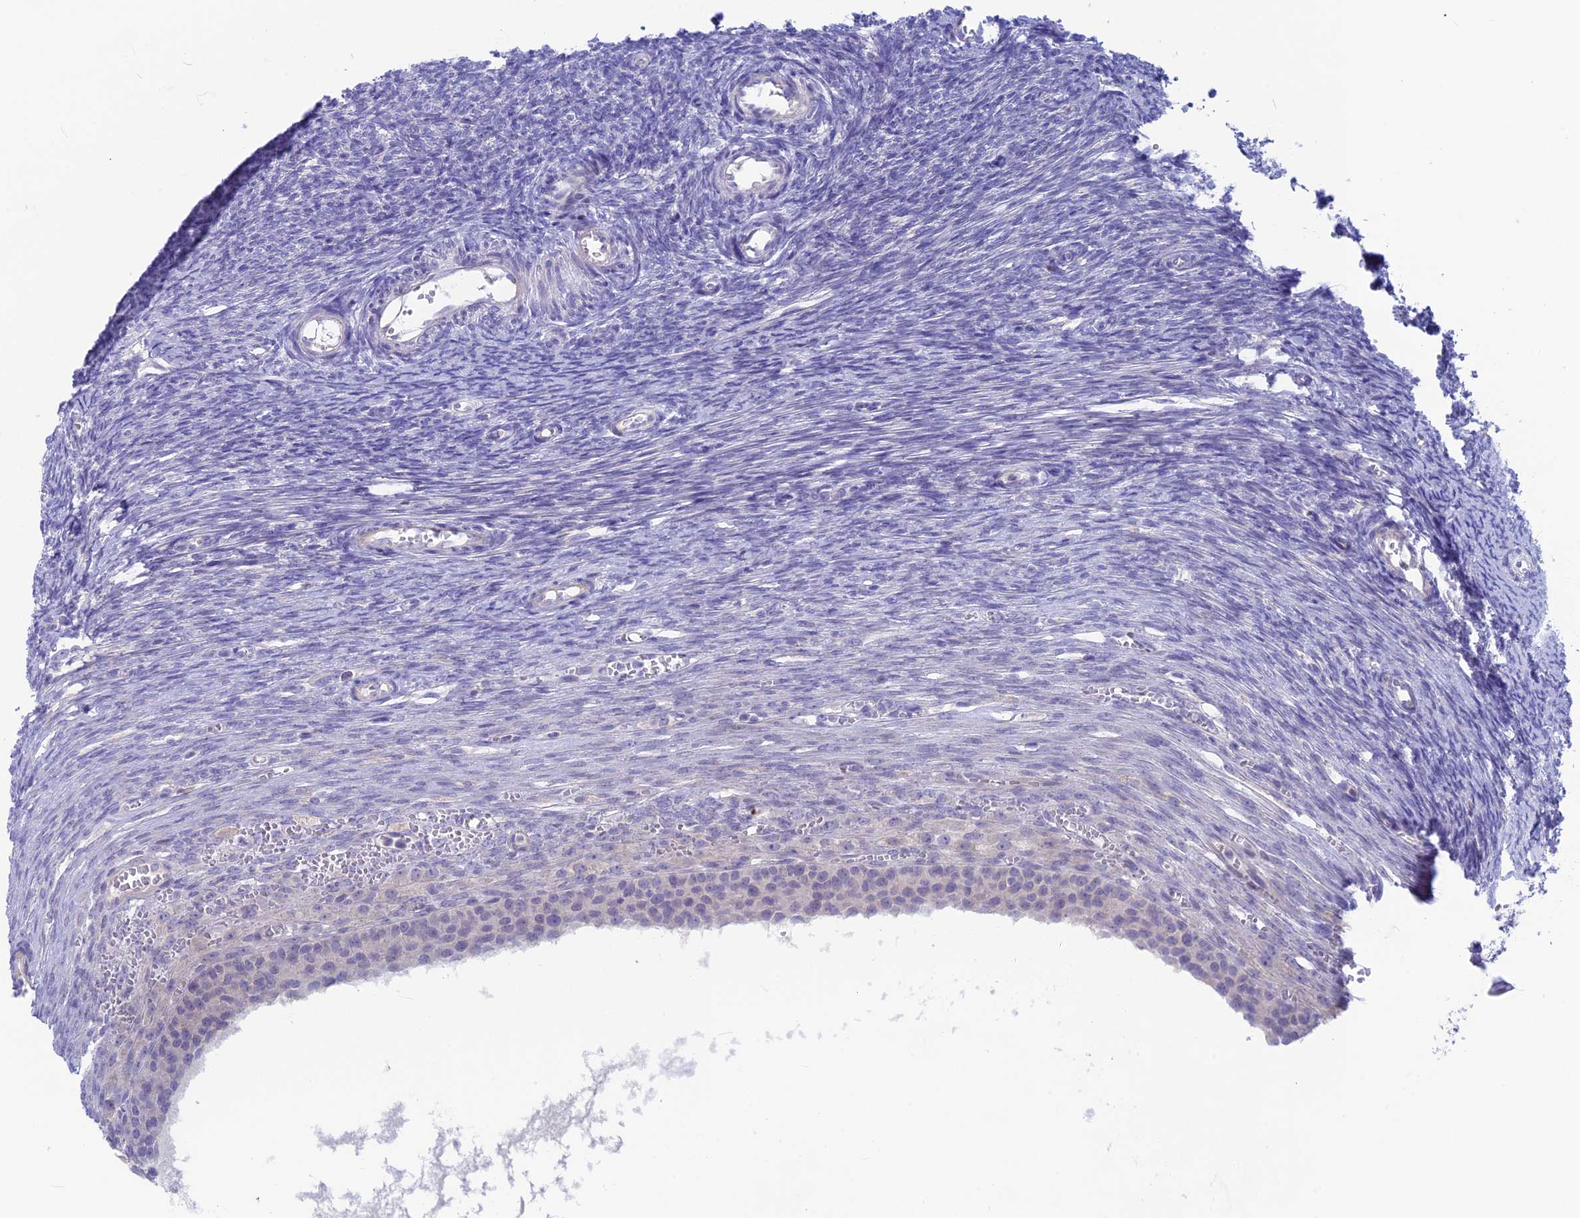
{"staining": {"intensity": "negative", "quantity": "none", "location": "none"}, "tissue": "ovary", "cell_type": "Ovarian stroma cells", "image_type": "normal", "snomed": [{"axis": "morphology", "description": "Normal tissue, NOS"}, {"axis": "topography", "description": "Ovary"}], "caption": "High power microscopy photomicrograph of an immunohistochemistry (IHC) micrograph of benign ovary, revealing no significant staining in ovarian stroma cells.", "gene": "SNTN", "patient": {"sex": "female", "age": 44}}